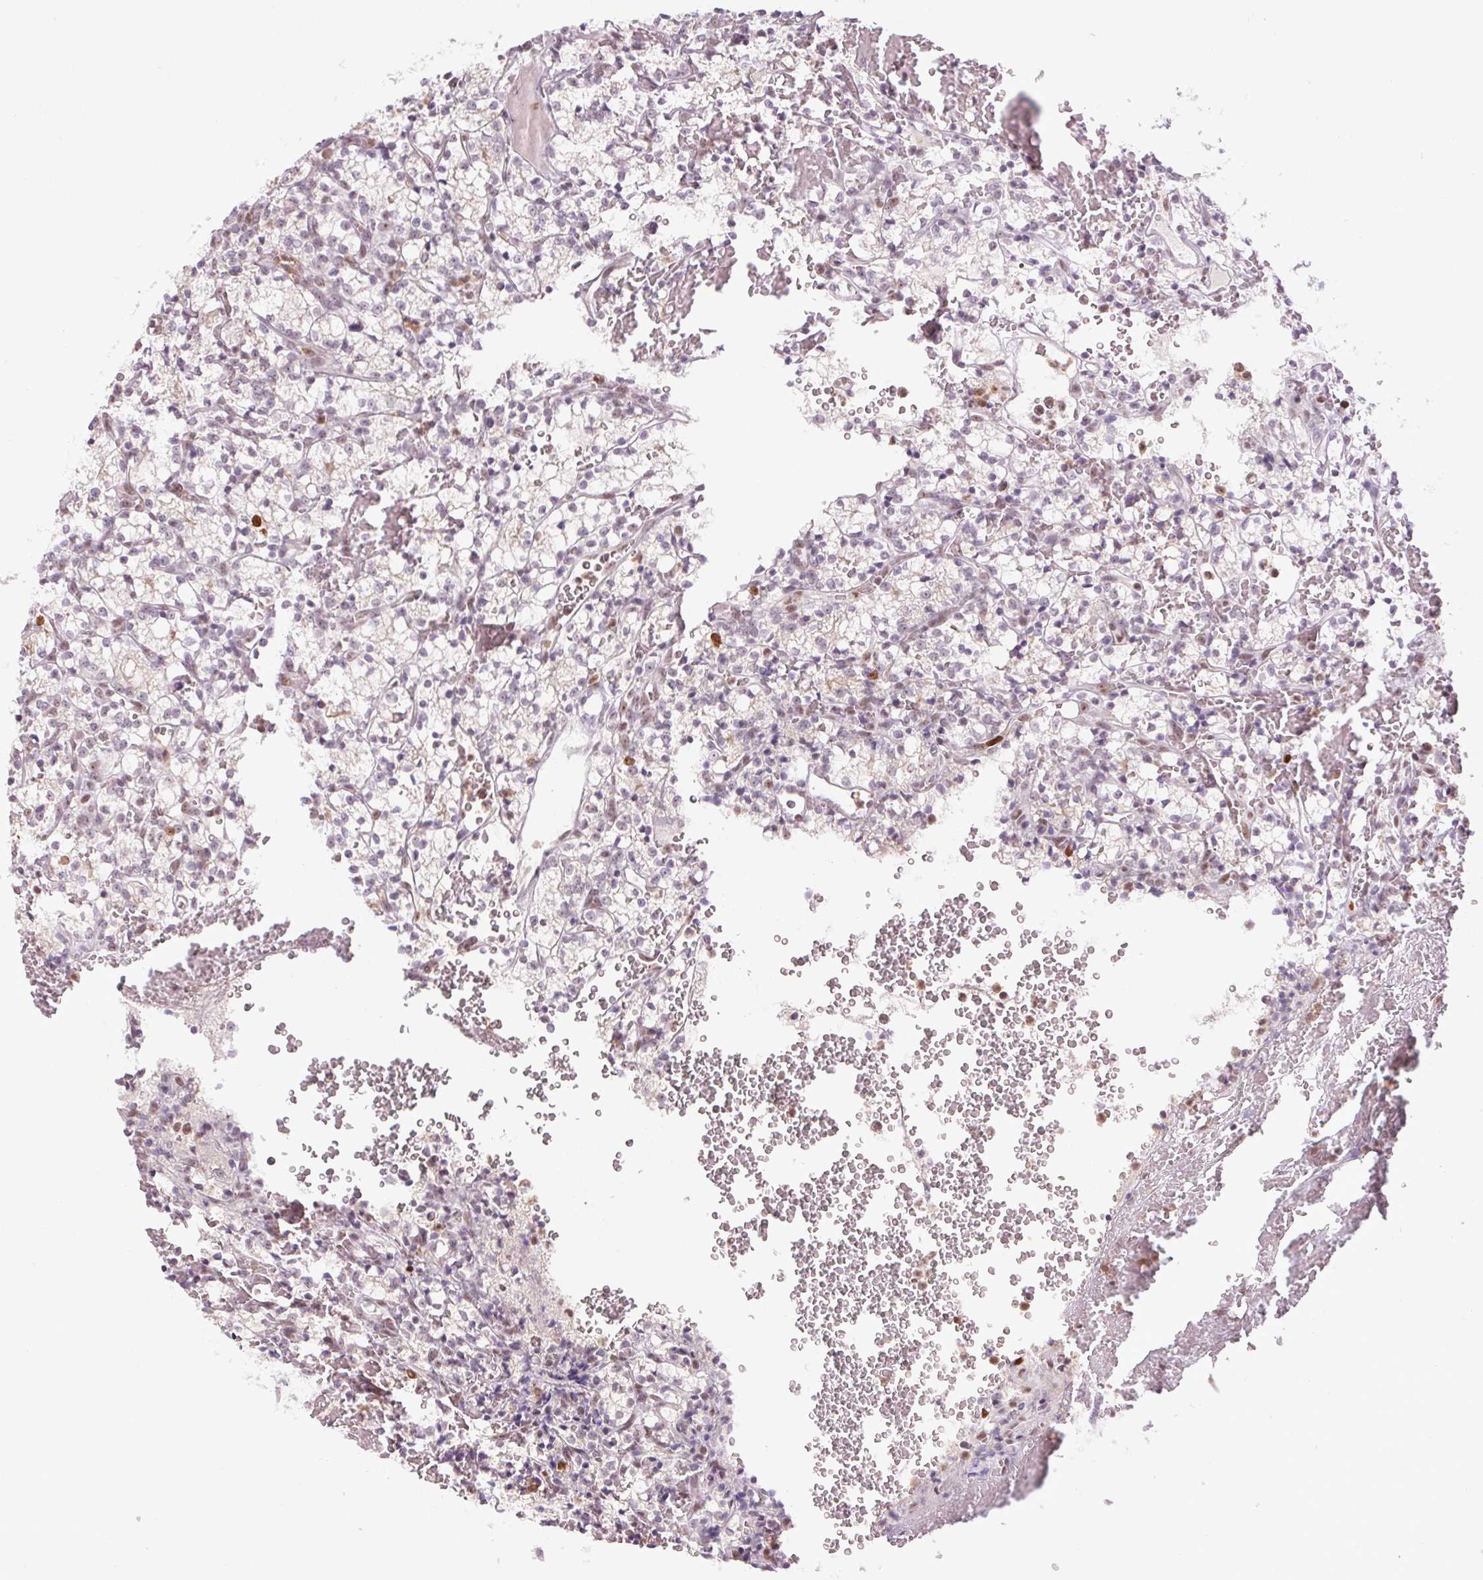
{"staining": {"intensity": "negative", "quantity": "none", "location": "none"}, "tissue": "renal cancer", "cell_type": "Tumor cells", "image_type": "cancer", "snomed": [{"axis": "morphology", "description": "Adenocarcinoma, NOS"}, {"axis": "topography", "description": "Kidney"}], "caption": "High power microscopy image of an immunohistochemistry (IHC) image of renal adenocarcinoma, revealing no significant staining in tumor cells. (IHC, brightfield microscopy, high magnification).", "gene": "SMIM6", "patient": {"sex": "female", "age": 69}}